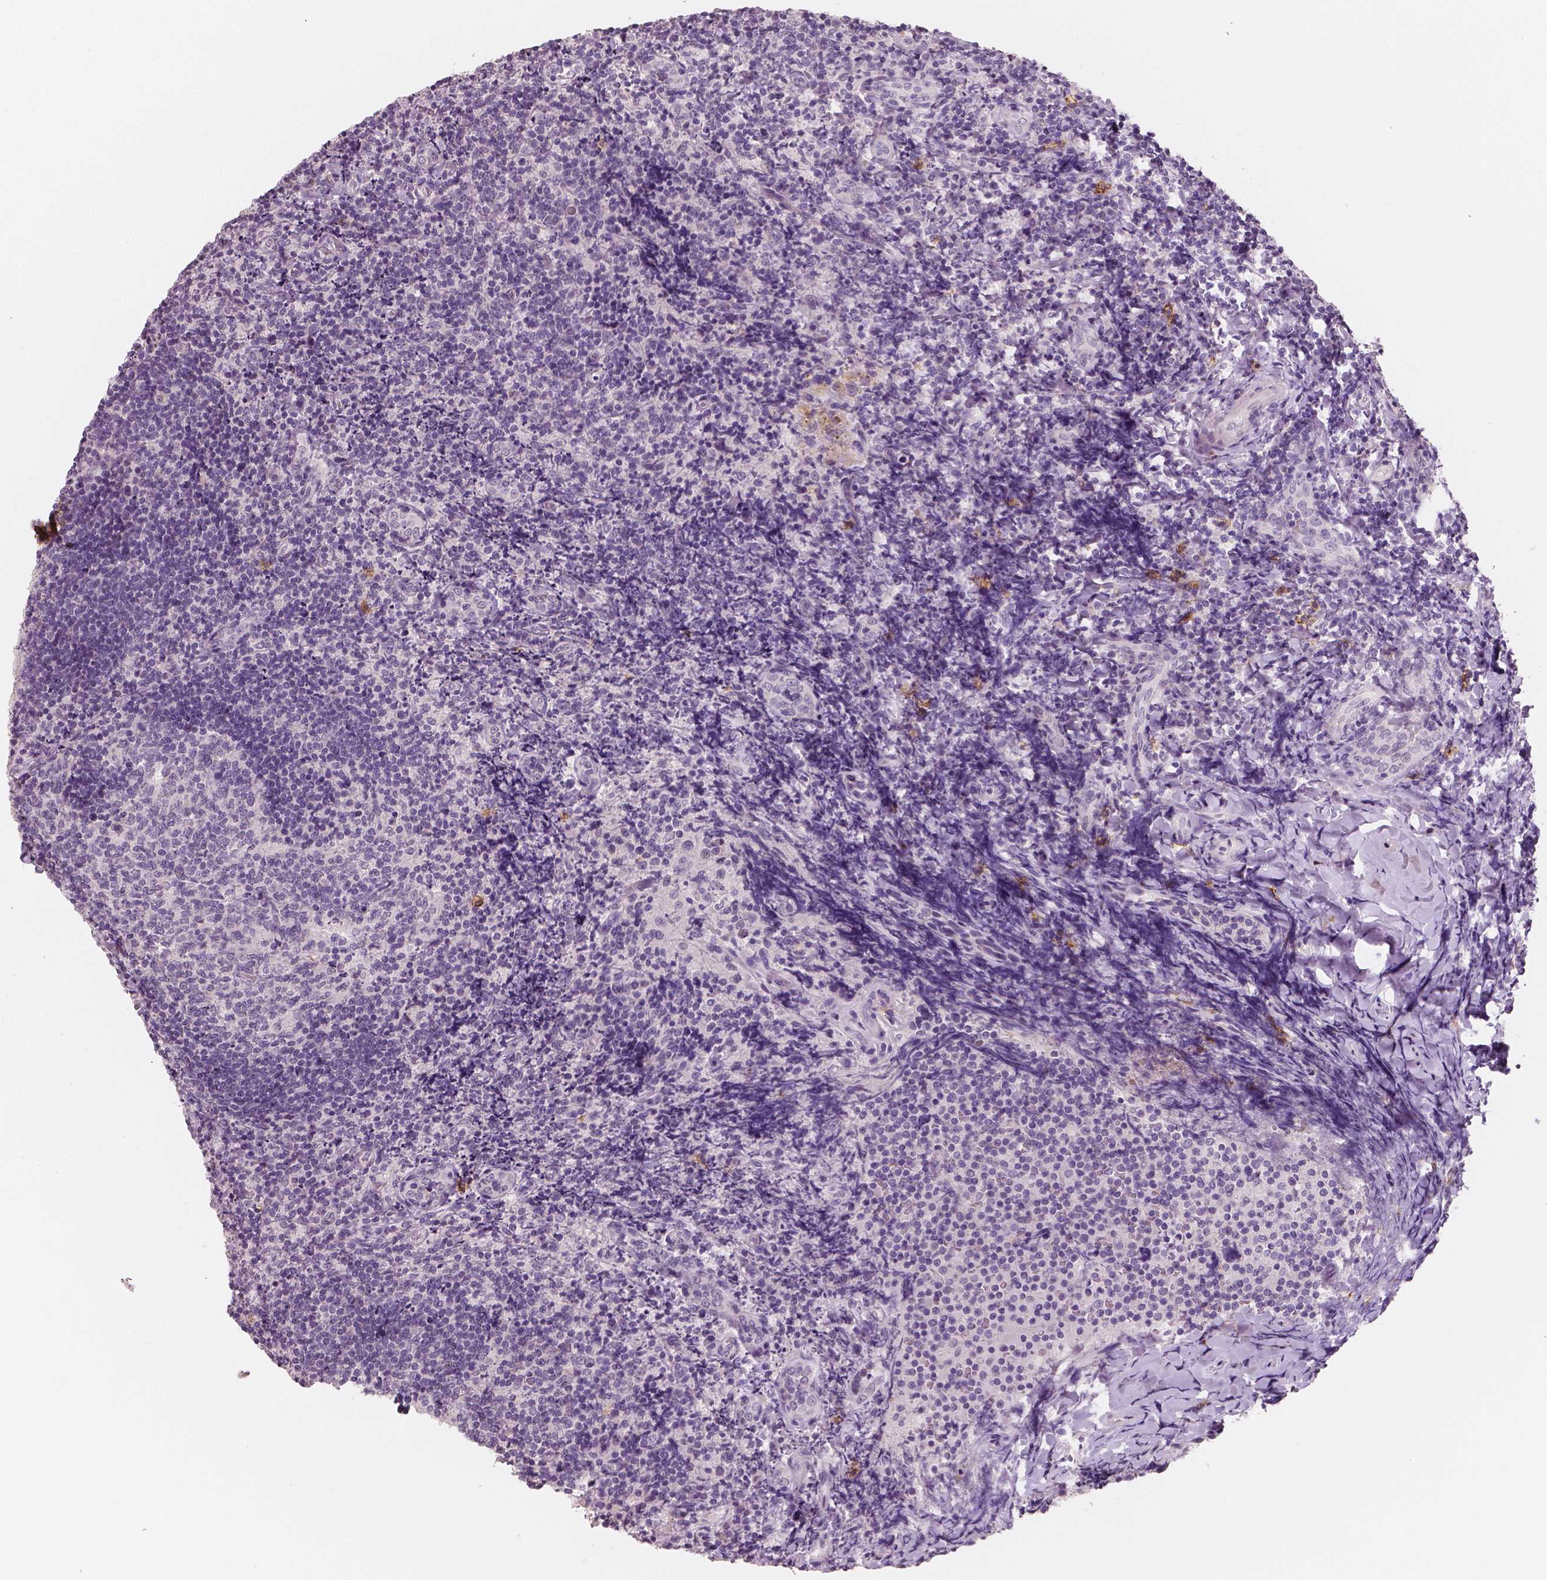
{"staining": {"intensity": "negative", "quantity": "none", "location": "none"}, "tissue": "tonsil", "cell_type": "Germinal center cells", "image_type": "normal", "snomed": [{"axis": "morphology", "description": "Normal tissue, NOS"}, {"axis": "topography", "description": "Tonsil"}], "caption": "Immunohistochemistry of unremarkable tonsil exhibits no positivity in germinal center cells. (Brightfield microscopy of DAB (3,3'-diaminobenzidine) immunohistochemistry at high magnification).", "gene": "KIT", "patient": {"sex": "female", "age": 10}}